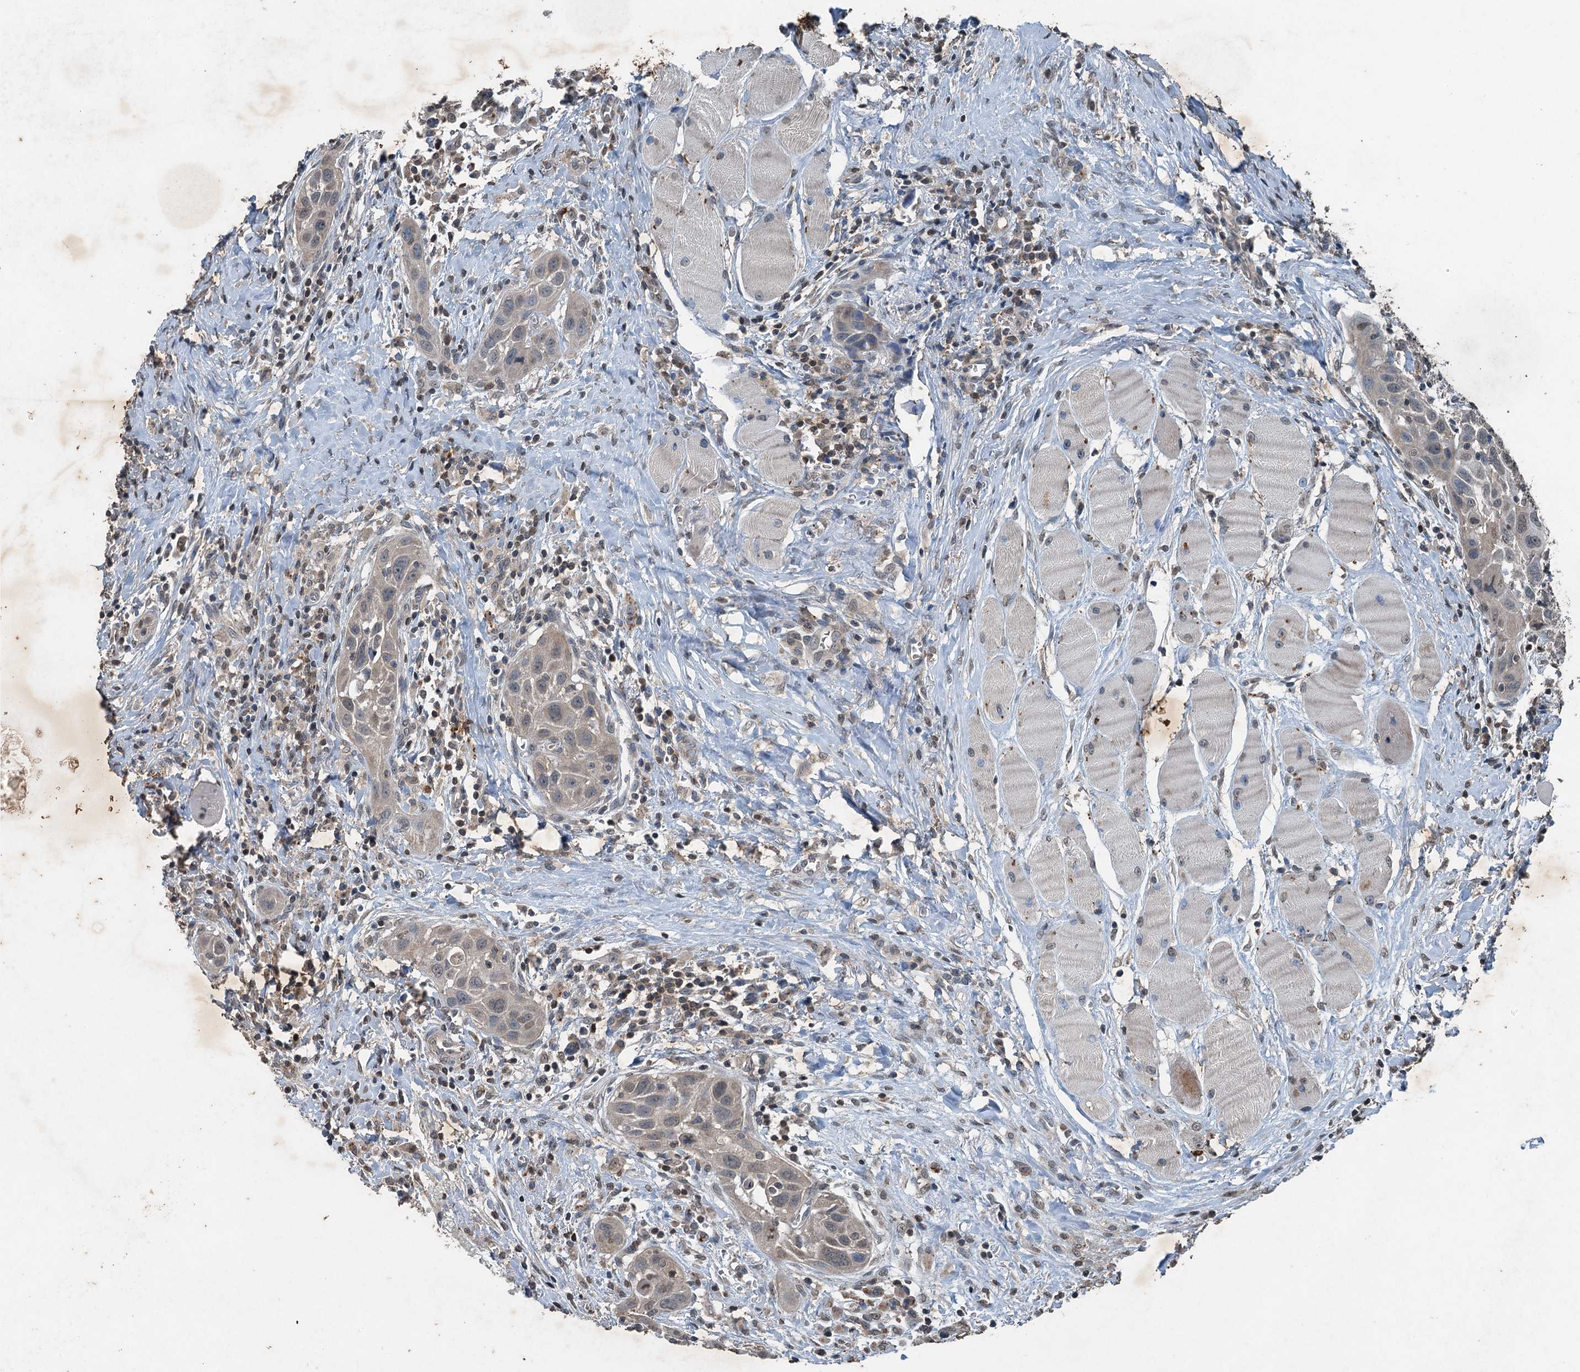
{"staining": {"intensity": "negative", "quantity": "none", "location": "none"}, "tissue": "head and neck cancer", "cell_type": "Tumor cells", "image_type": "cancer", "snomed": [{"axis": "morphology", "description": "Squamous cell carcinoma, NOS"}, {"axis": "topography", "description": "Oral tissue"}, {"axis": "topography", "description": "Head-Neck"}], "caption": "IHC micrograph of neoplastic tissue: human head and neck cancer stained with DAB (3,3'-diaminobenzidine) shows no significant protein expression in tumor cells.", "gene": "TCTN1", "patient": {"sex": "female", "age": 50}}